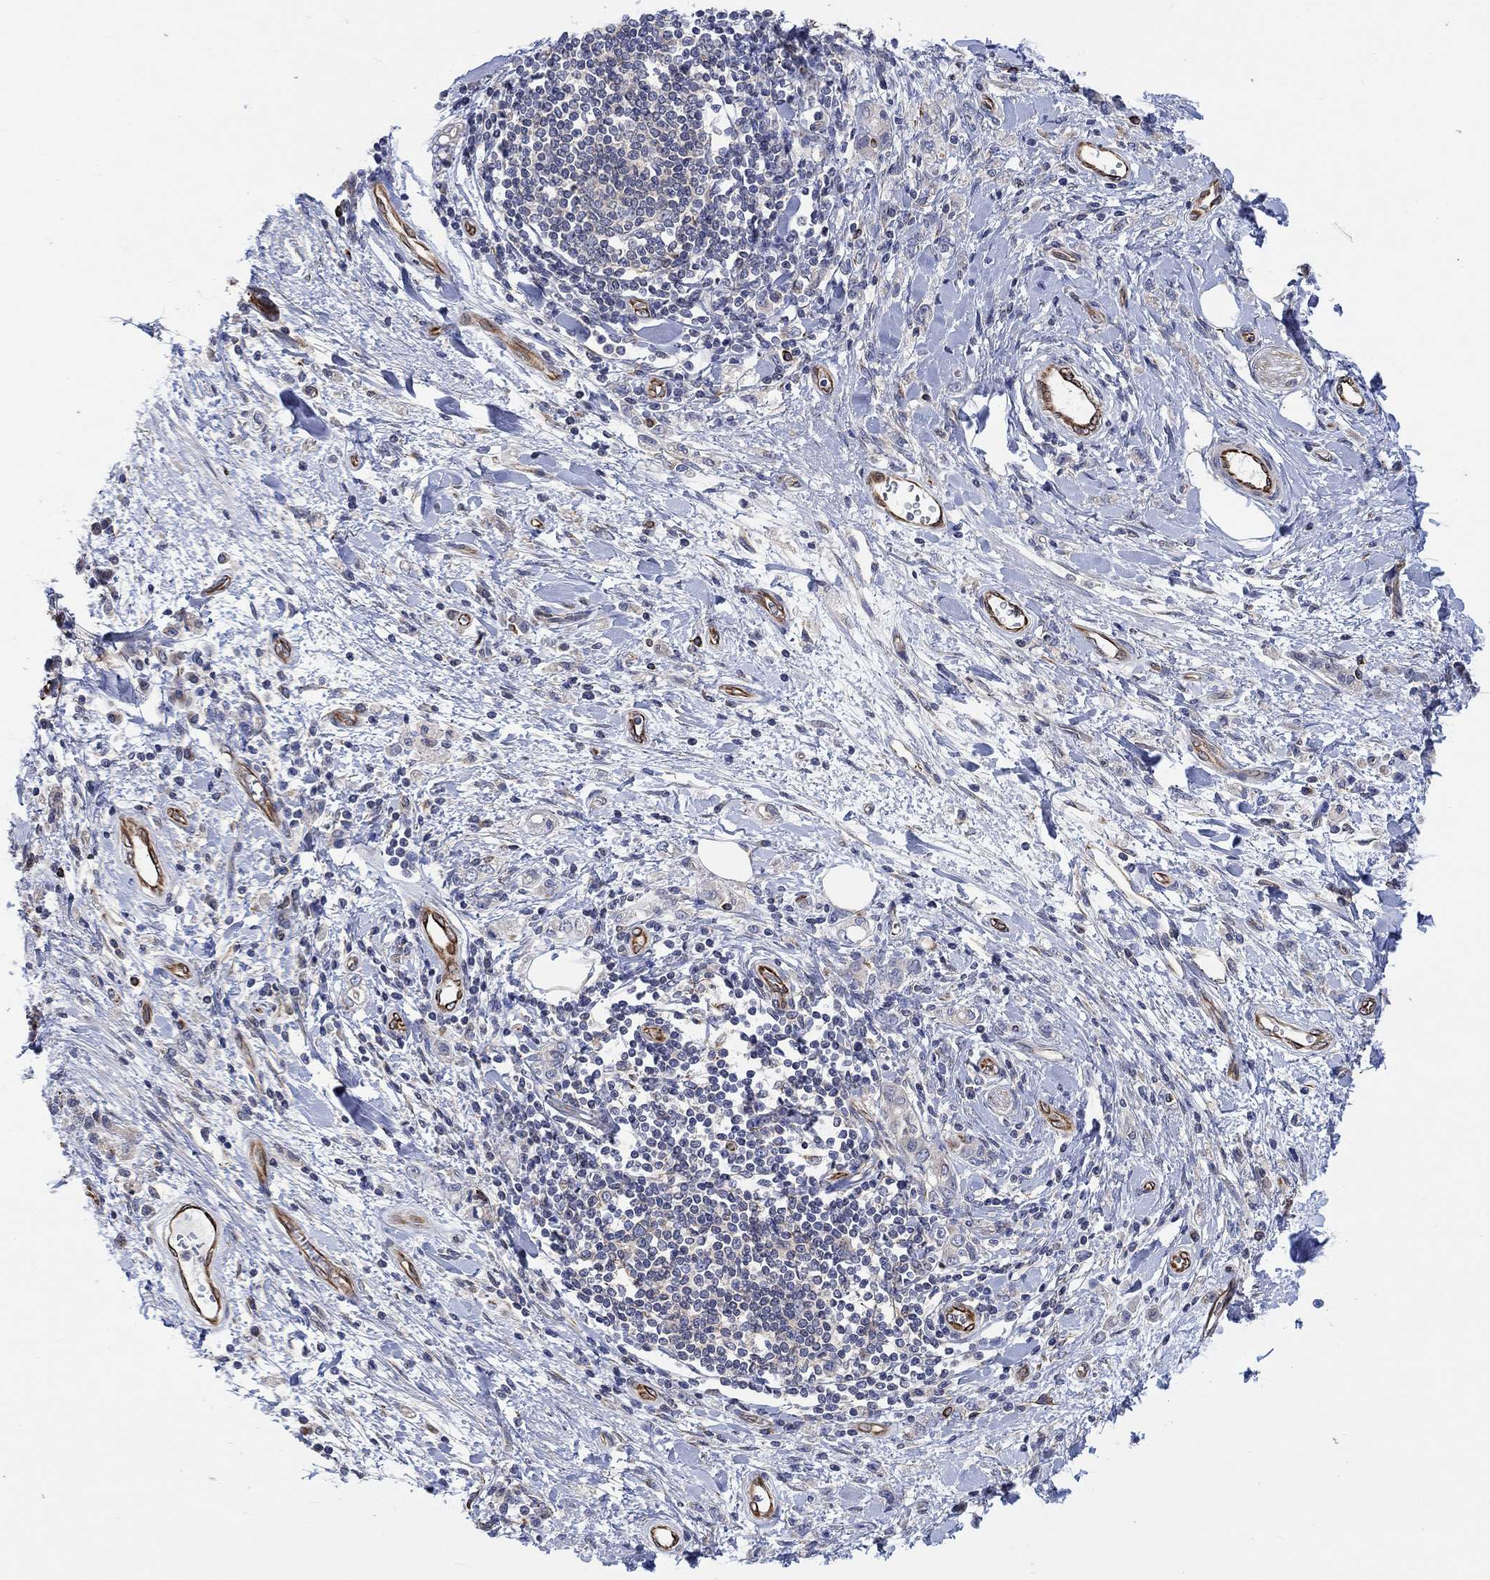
{"staining": {"intensity": "negative", "quantity": "none", "location": "none"}, "tissue": "stomach cancer", "cell_type": "Tumor cells", "image_type": "cancer", "snomed": [{"axis": "morphology", "description": "Adenocarcinoma, NOS"}, {"axis": "topography", "description": "Stomach"}], "caption": "High magnification brightfield microscopy of adenocarcinoma (stomach) stained with DAB (3,3'-diaminobenzidine) (brown) and counterstained with hematoxylin (blue): tumor cells show no significant positivity.", "gene": "CAMK1D", "patient": {"sex": "male", "age": 77}}